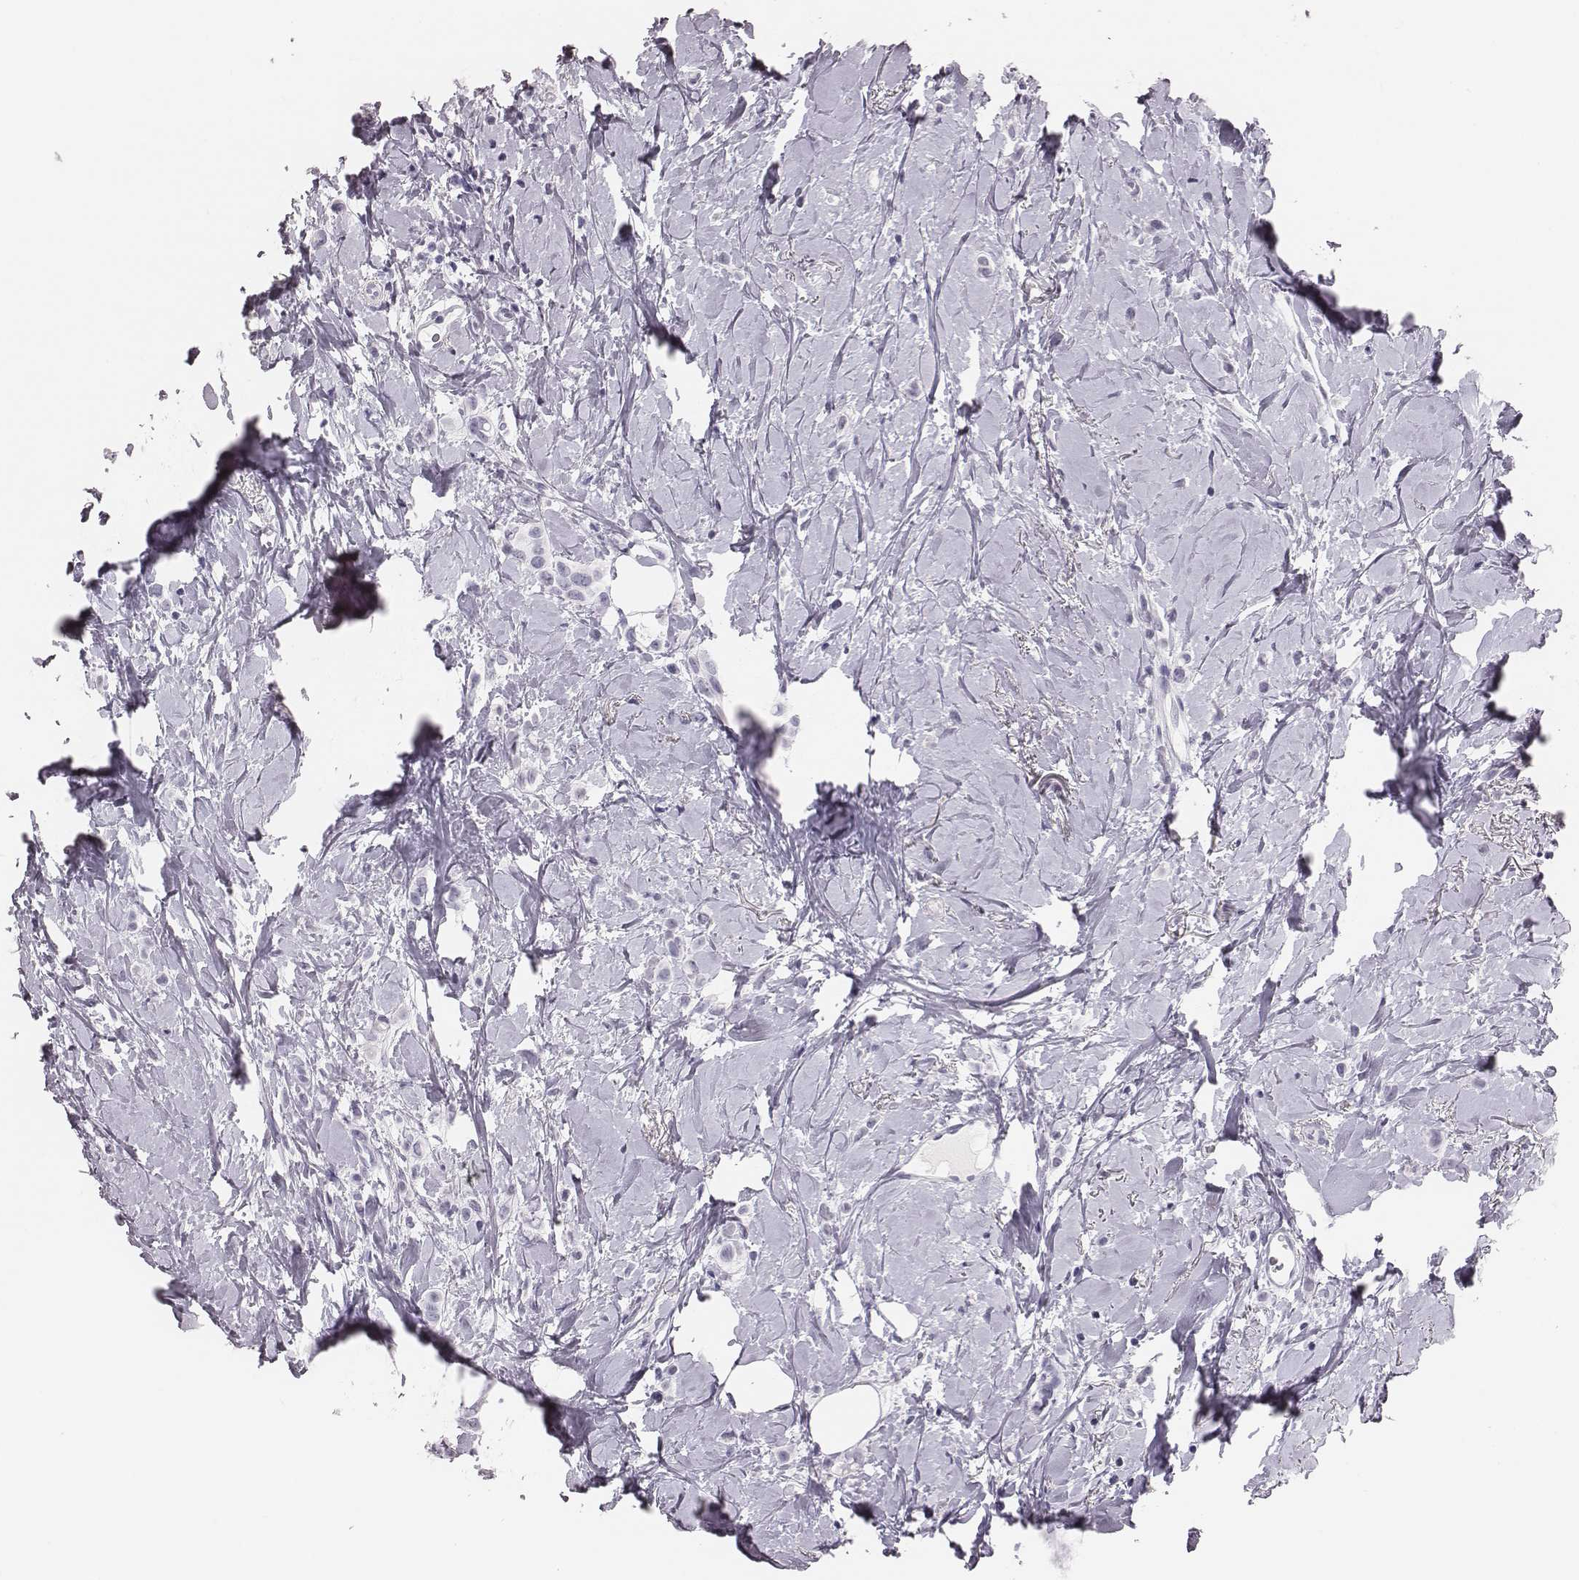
{"staining": {"intensity": "negative", "quantity": "none", "location": "none"}, "tissue": "breast cancer", "cell_type": "Tumor cells", "image_type": "cancer", "snomed": [{"axis": "morphology", "description": "Lobular carcinoma"}, {"axis": "topography", "description": "Breast"}], "caption": "The immunohistochemistry (IHC) micrograph has no significant staining in tumor cells of breast lobular carcinoma tissue.", "gene": "H1-6", "patient": {"sex": "female", "age": 66}}